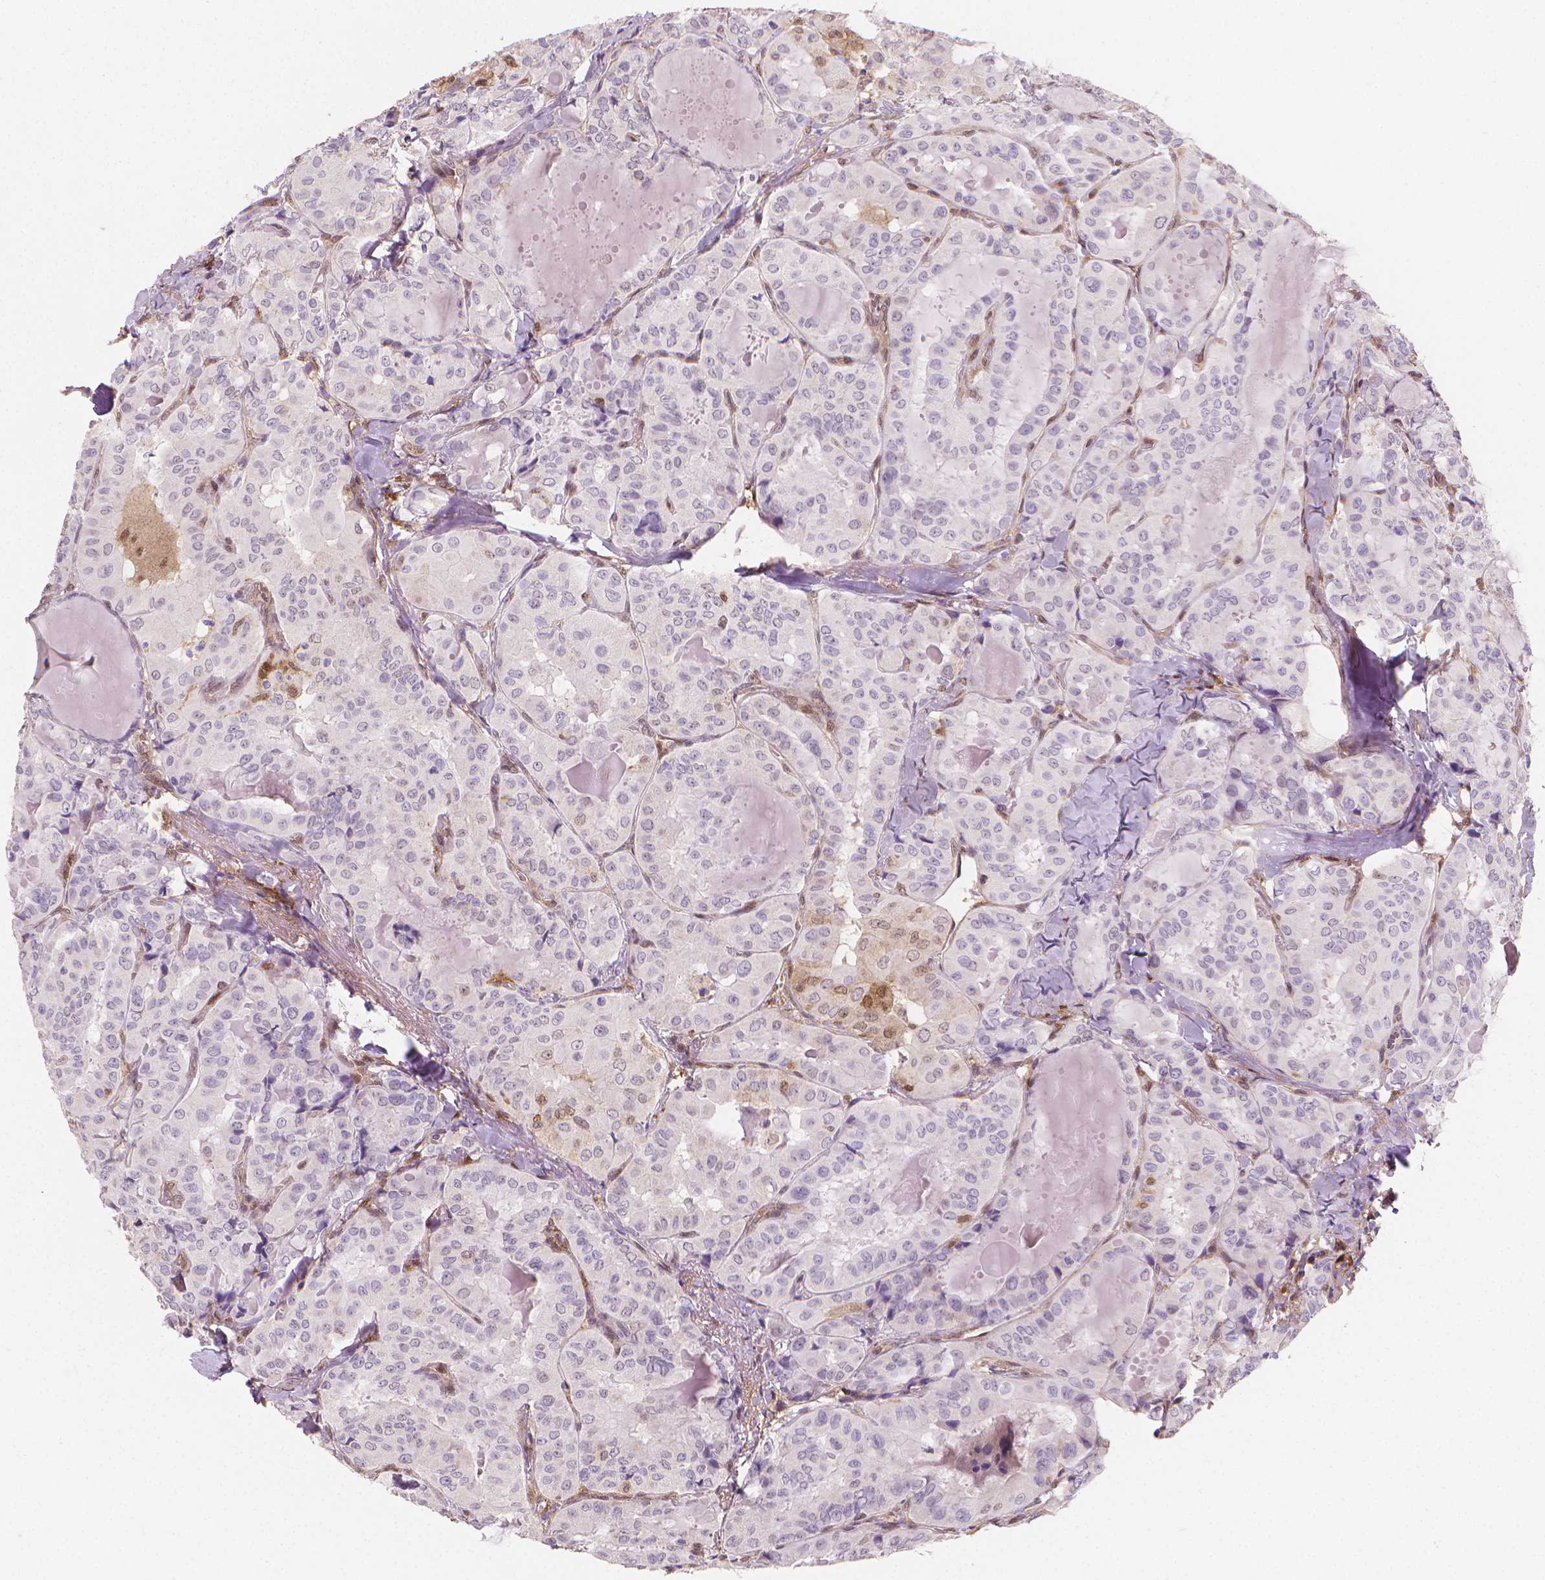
{"staining": {"intensity": "moderate", "quantity": "<25%", "location": "nuclear"}, "tissue": "thyroid cancer", "cell_type": "Tumor cells", "image_type": "cancer", "snomed": [{"axis": "morphology", "description": "Papillary adenocarcinoma, NOS"}, {"axis": "topography", "description": "Thyroid gland"}], "caption": "Tumor cells reveal low levels of moderate nuclear staining in approximately <25% of cells in human papillary adenocarcinoma (thyroid).", "gene": "TNFAIP2", "patient": {"sex": "female", "age": 41}}